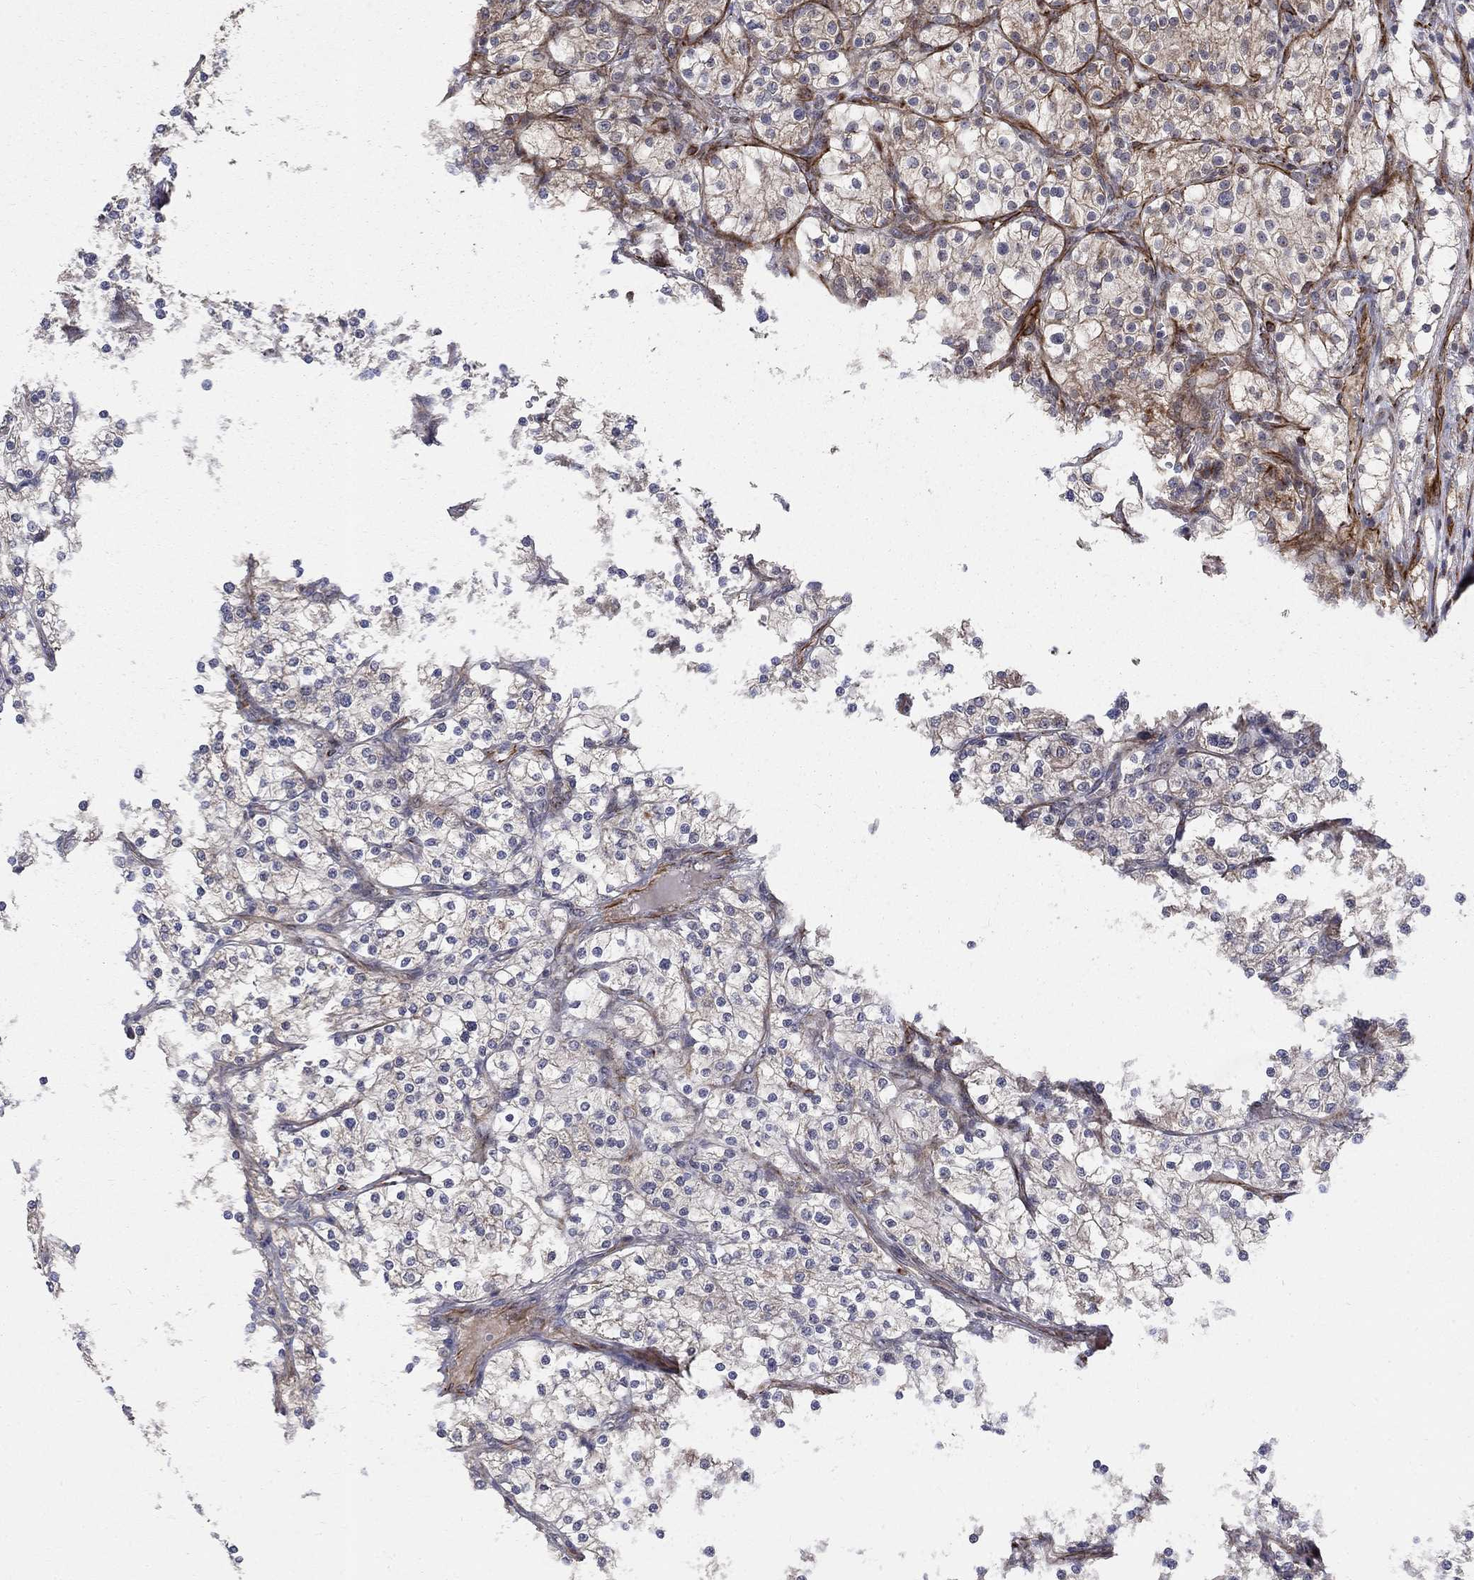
{"staining": {"intensity": "weak", "quantity": "<25%", "location": "cytoplasmic/membranous"}, "tissue": "renal cancer", "cell_type": "Tumor cells", "image_type": "cancer", "snomed": [{"axis": "morphology", "description": "Adenocarcinoma, NOS"}, {"axis": "topography", "description": "Kidney"}], "caption": "IHC photomicrograph of neoplastic tissue: renal cancer stained with DAB (3,3'-diaminobenzidine) demonstrates no significant protein staining in tumor cells.", "gene": "MSRA", "patient": {"sex": "male", "age": 80}}